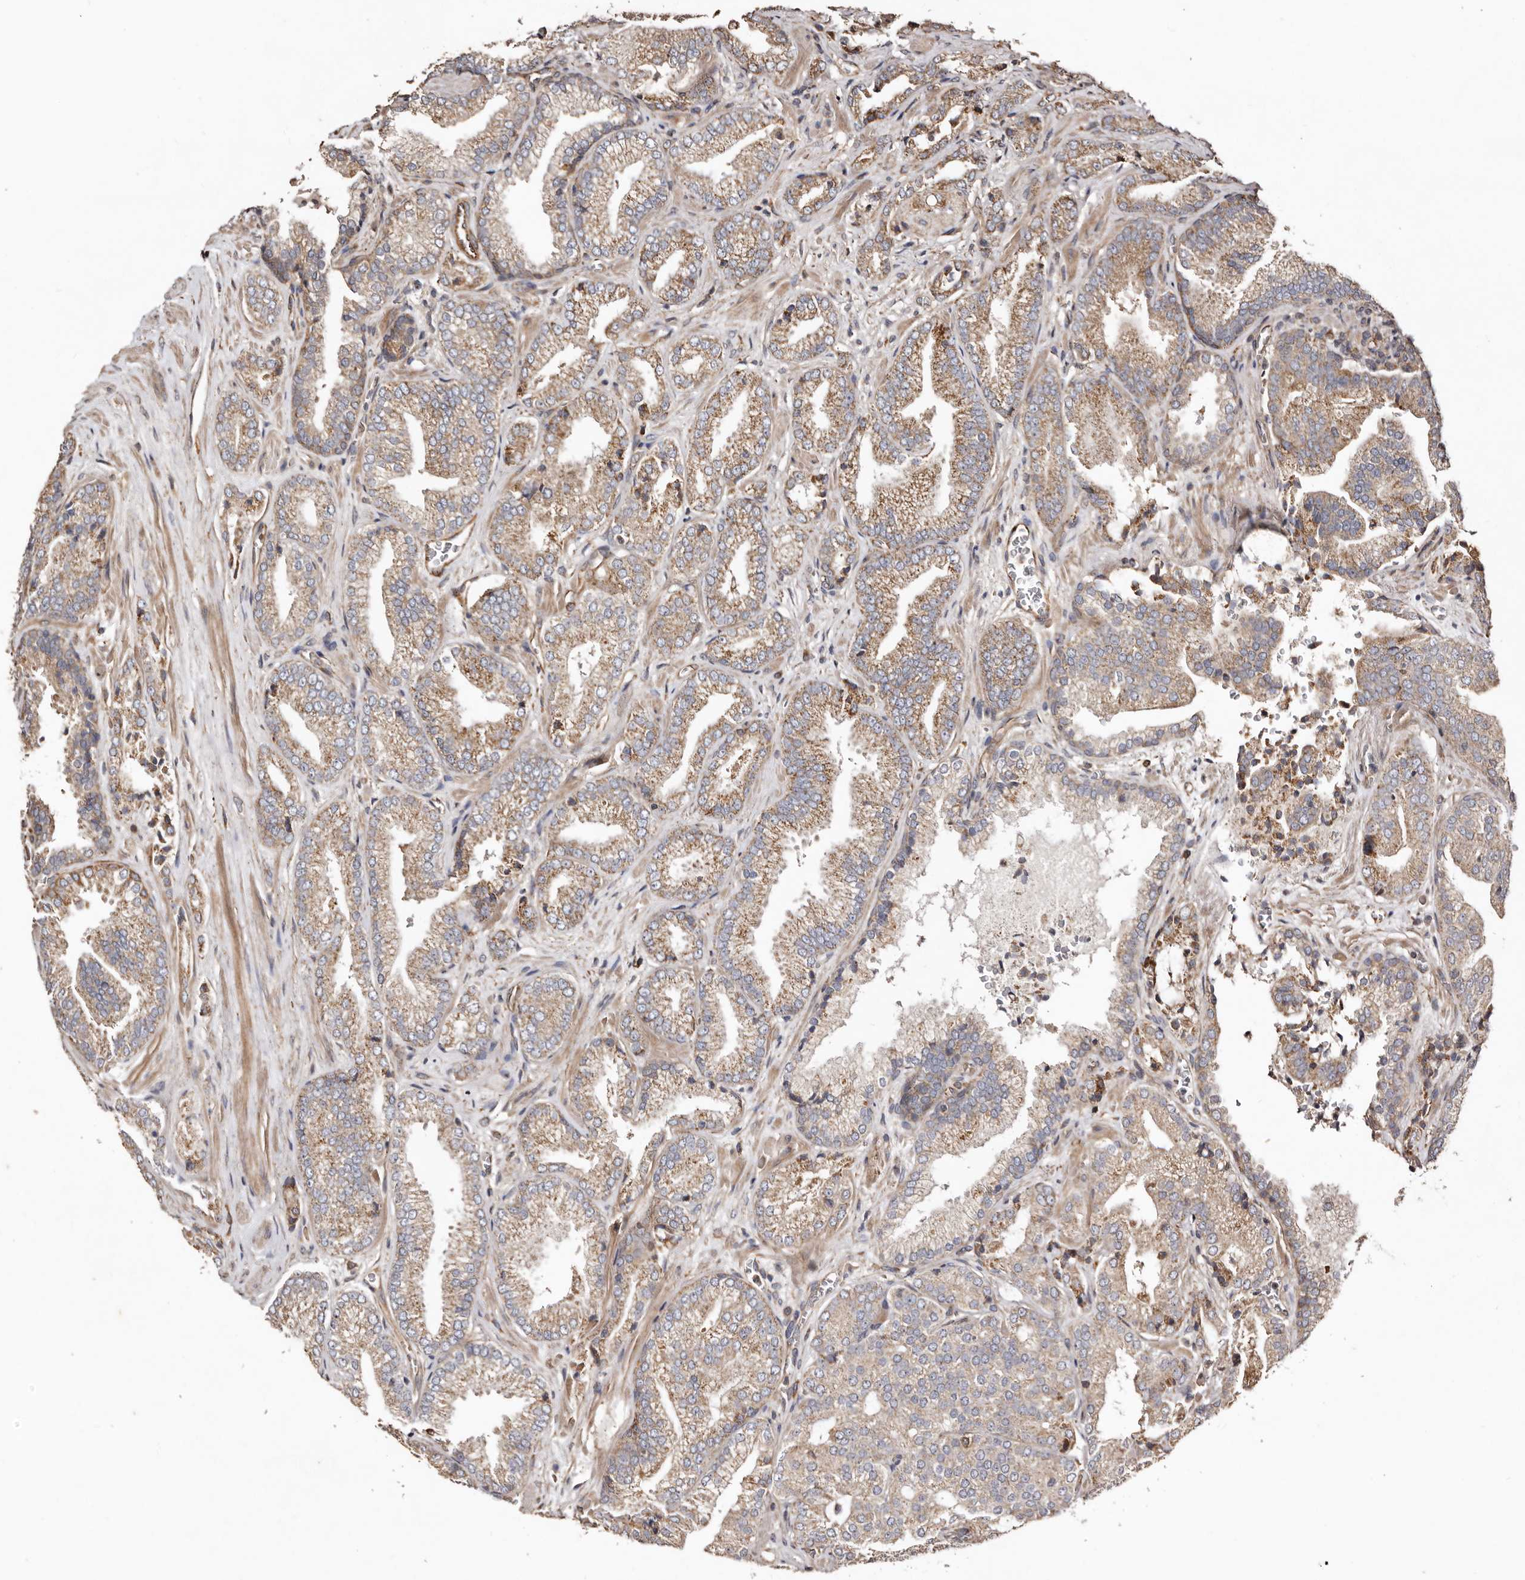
{"staining": {"intensity": "moderate", "quantity": ">75%", "location": "cytoplasmic/membranous"}, "tissue": "prostate cancer", "cell_type": "Tumor cells", "image_type": "cancer", "snomed": [{"axis": "morphology", "description": "Adenocarcinoma, Low grade"}, {"axis": "topography", "description": "Prostate"}], "caption": "There is medium levels of moderate cytoplasmic/membranous staining in tumor cells of prostate cancer (adenocarcinoma (low-grade)), as demonstrated by immunohistochemical staining (brown color).", "gene": "MACC1", "patient": {"sex": "male", "age": 62}}